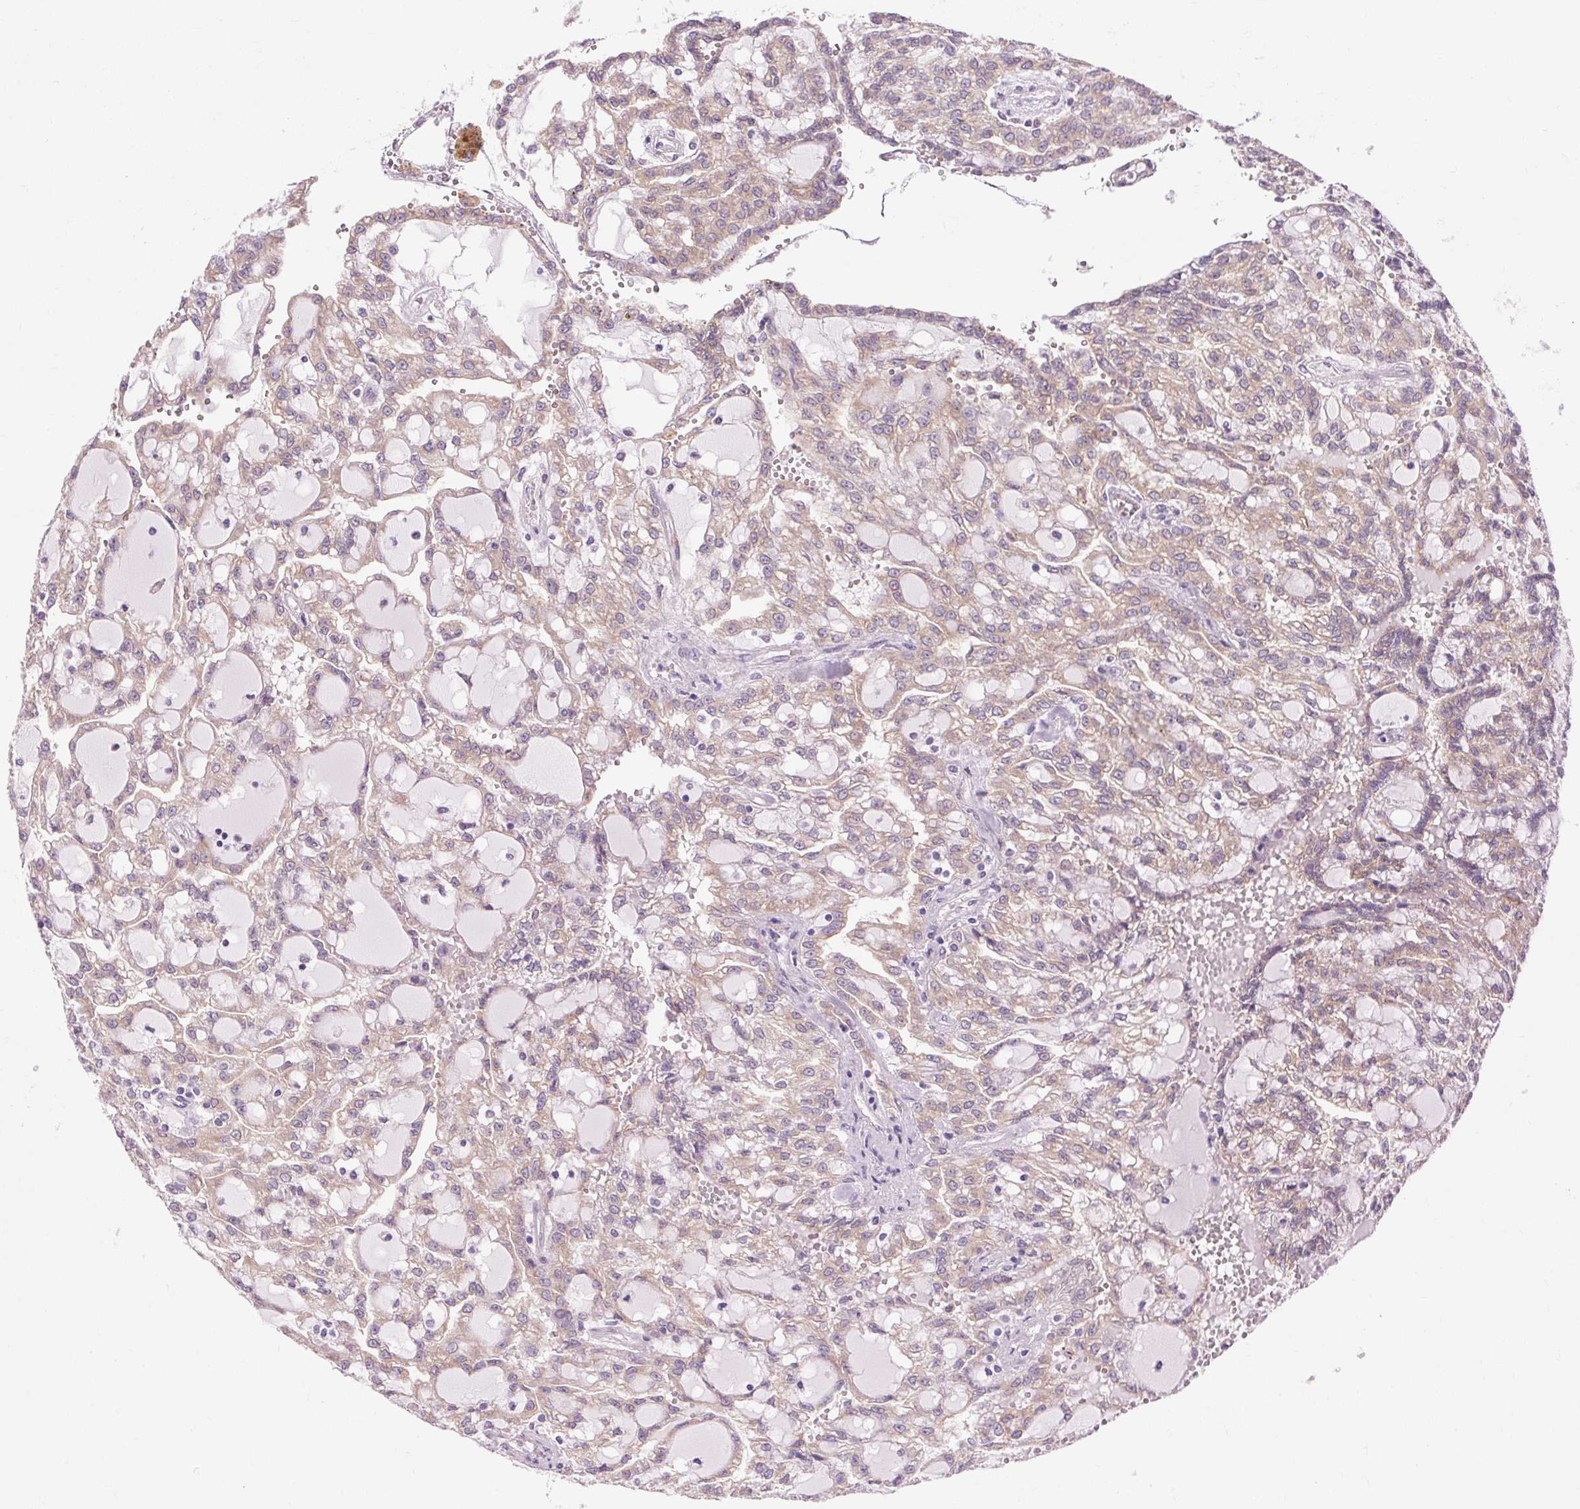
{"staining": {"intensity": "weak", "quantity": "25%-75%", "location": "cytoplasmic/membranous"}, "tissue": "renal cancer", "cell_type": "Tumor cells", "image_type": "cancer", "snomed": [{"axis": "morphology", "description": "Adenocarcinoma, NOS"}, {"axis": "topography", "description": "Kidney"}], "caption": "Immunohistochemistry (IHC) of human renal adenocarcinoma demonstrates low levels of weak cytoplasmic/membranous staining in about 25%-75% of tumor cells.", "gene": "SOWAHC", "patient": {"sex": "male", "age": 63}}